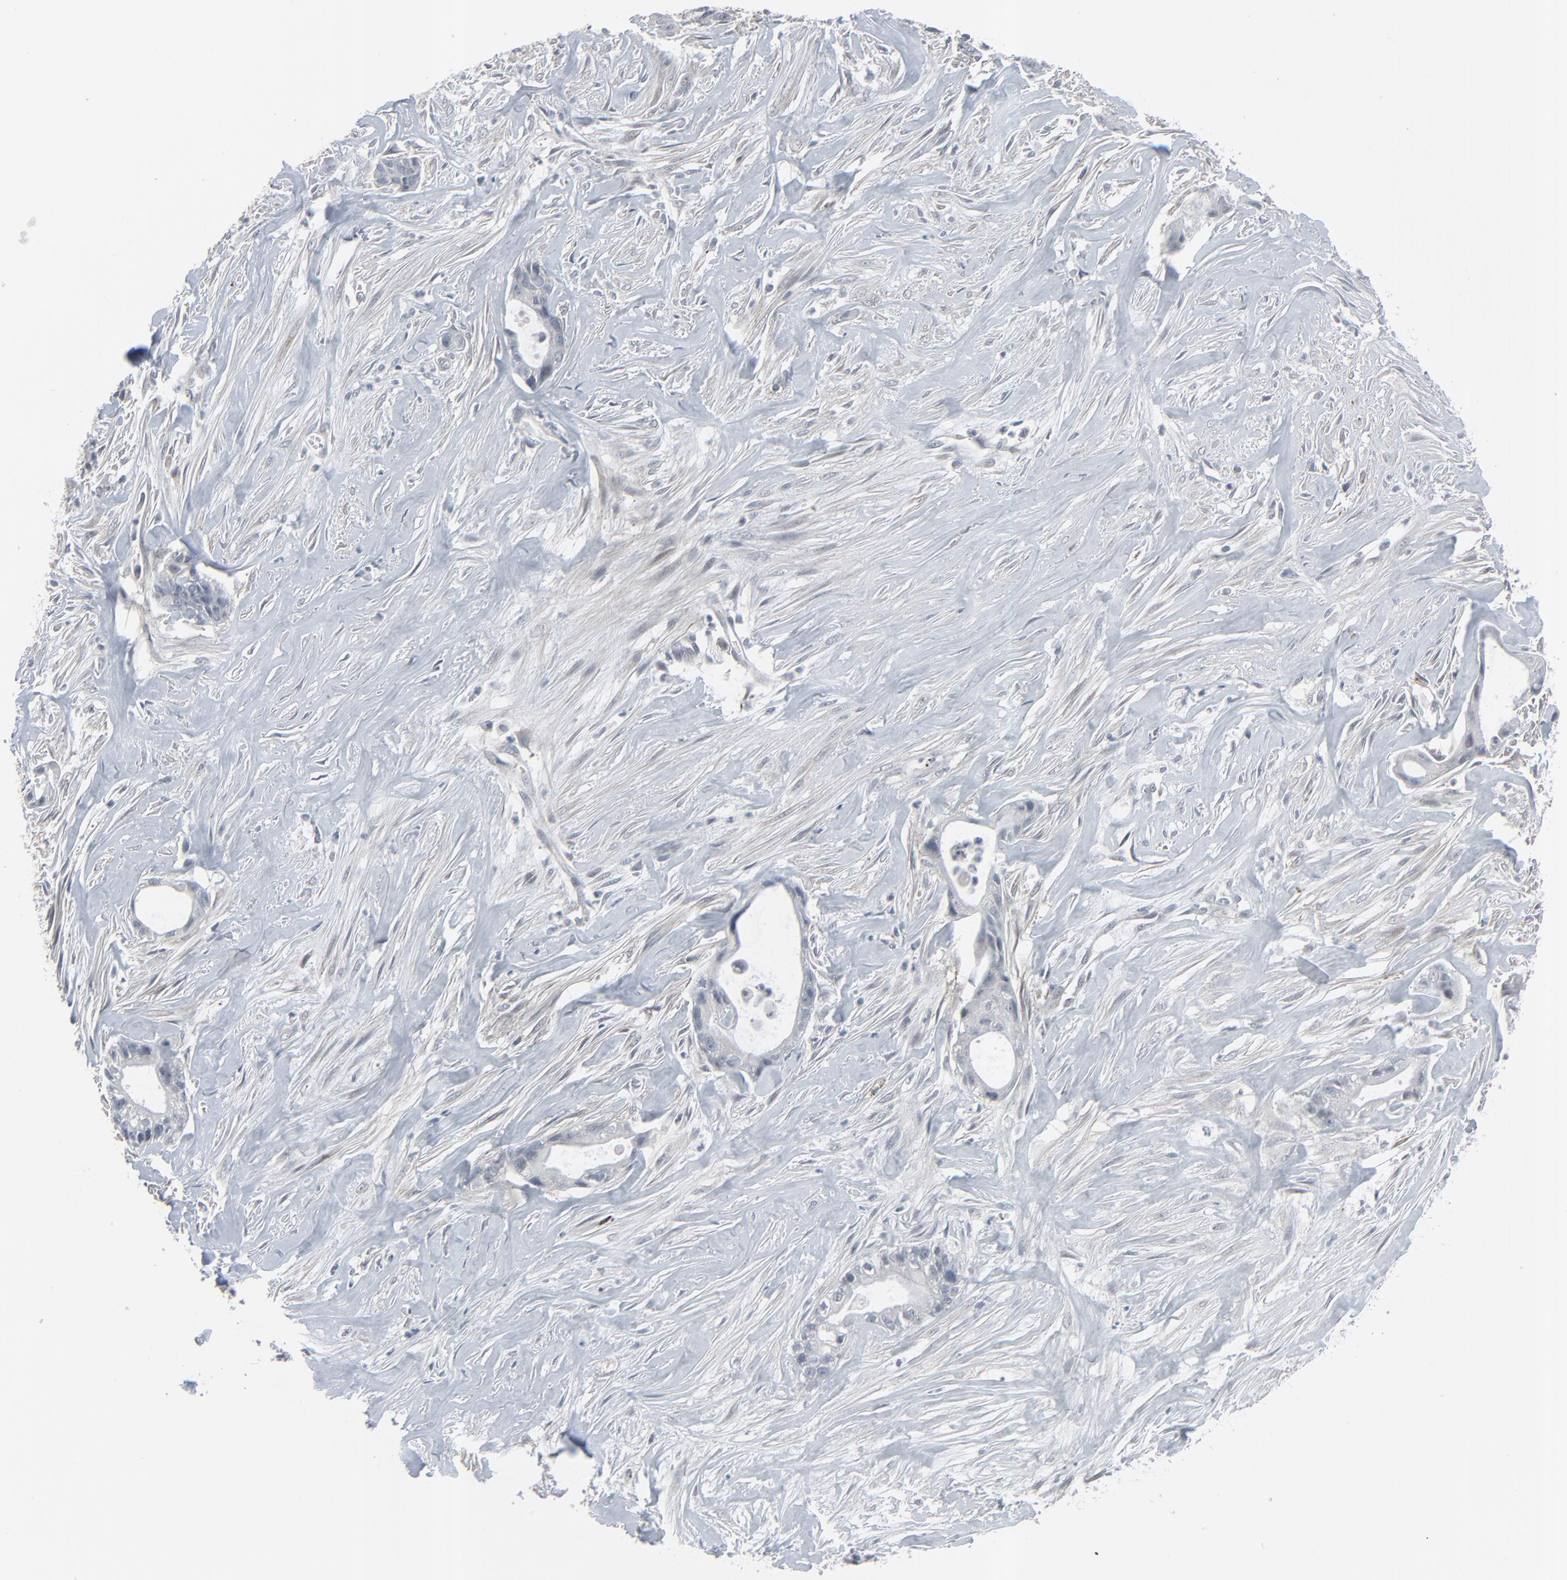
{"staining": {"intensity": "negative", "quantity": "none", "location": "none"}, "tissue": "liver cancer", "cell_type": "Tumor cells", "image_type": "cancer", "snomed": [{"axis": "morphology", "description": "Cholangiocarcinoma"}, {"axis": "topography", "description": "Liver"}], "caption": "Cholangiocarcinoma (liver) stained for a protein using immunohistochemistry (IHC) displays no staining tumor cells.", "gene": "NEUROD1", "patient": {"sex": "female", "age": 55}}